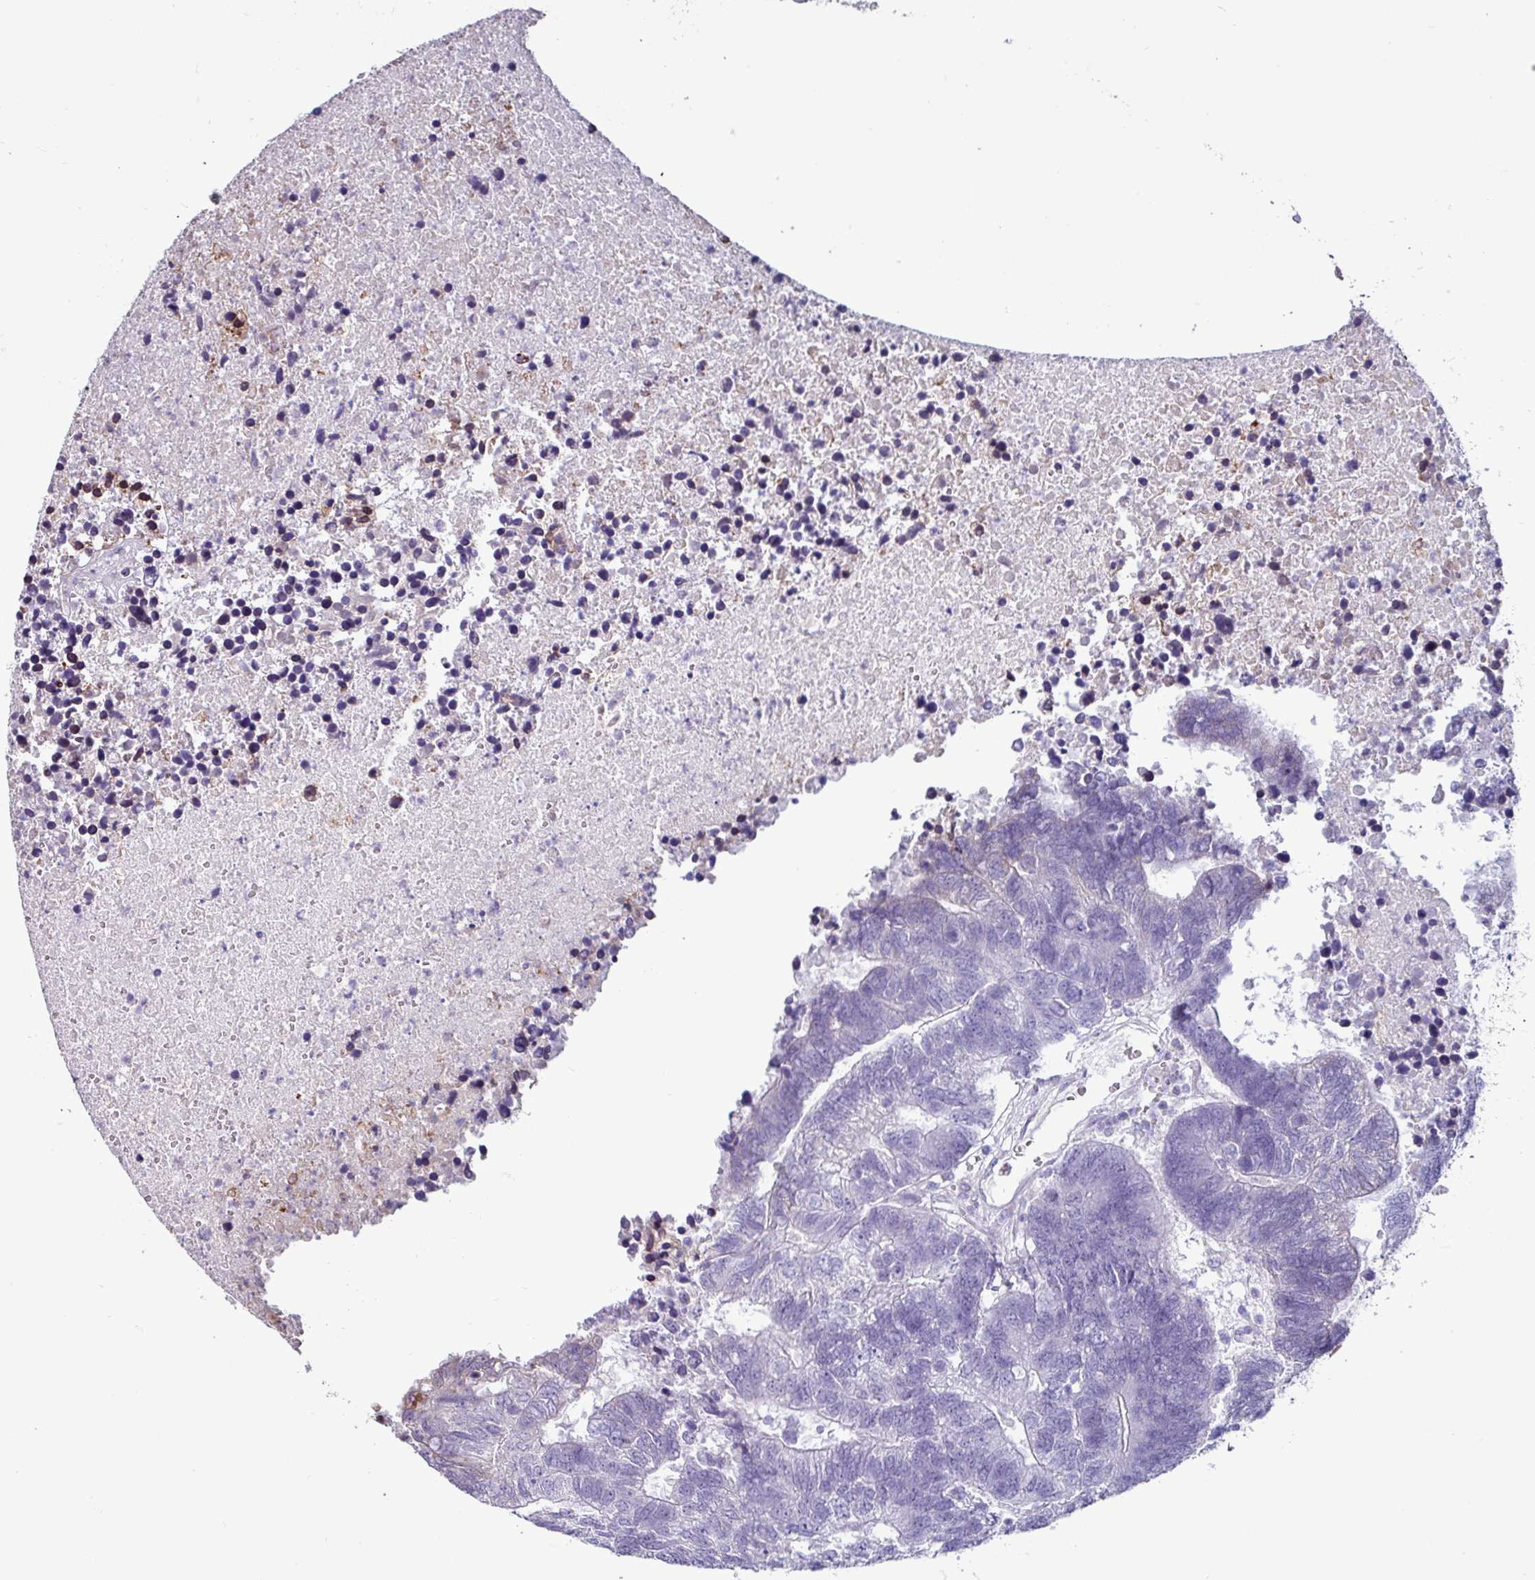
{"staining": {"intensity": "negative", "quantity": "none", "location": "none"}, "tissue": "colorectal cancer", "cell_type": "Tumor cells", "image_type": "cancer", "snomed": [{"axis": "morphology", "description": "Adenocarcinoma, NOS"}, {"axis": "topography", "description": "Colon"}], "caption": "IHC histopathology image of human colorectal adenocarcinoma stained for a protein (brown), which reveals no positivity in tumor cells. (DAB (3,3'-diaminobenzidine) IHC with hematoxylin counter stain).", "gene": "PPP1R35", "patient": {"sex": "female", "age": 48}}